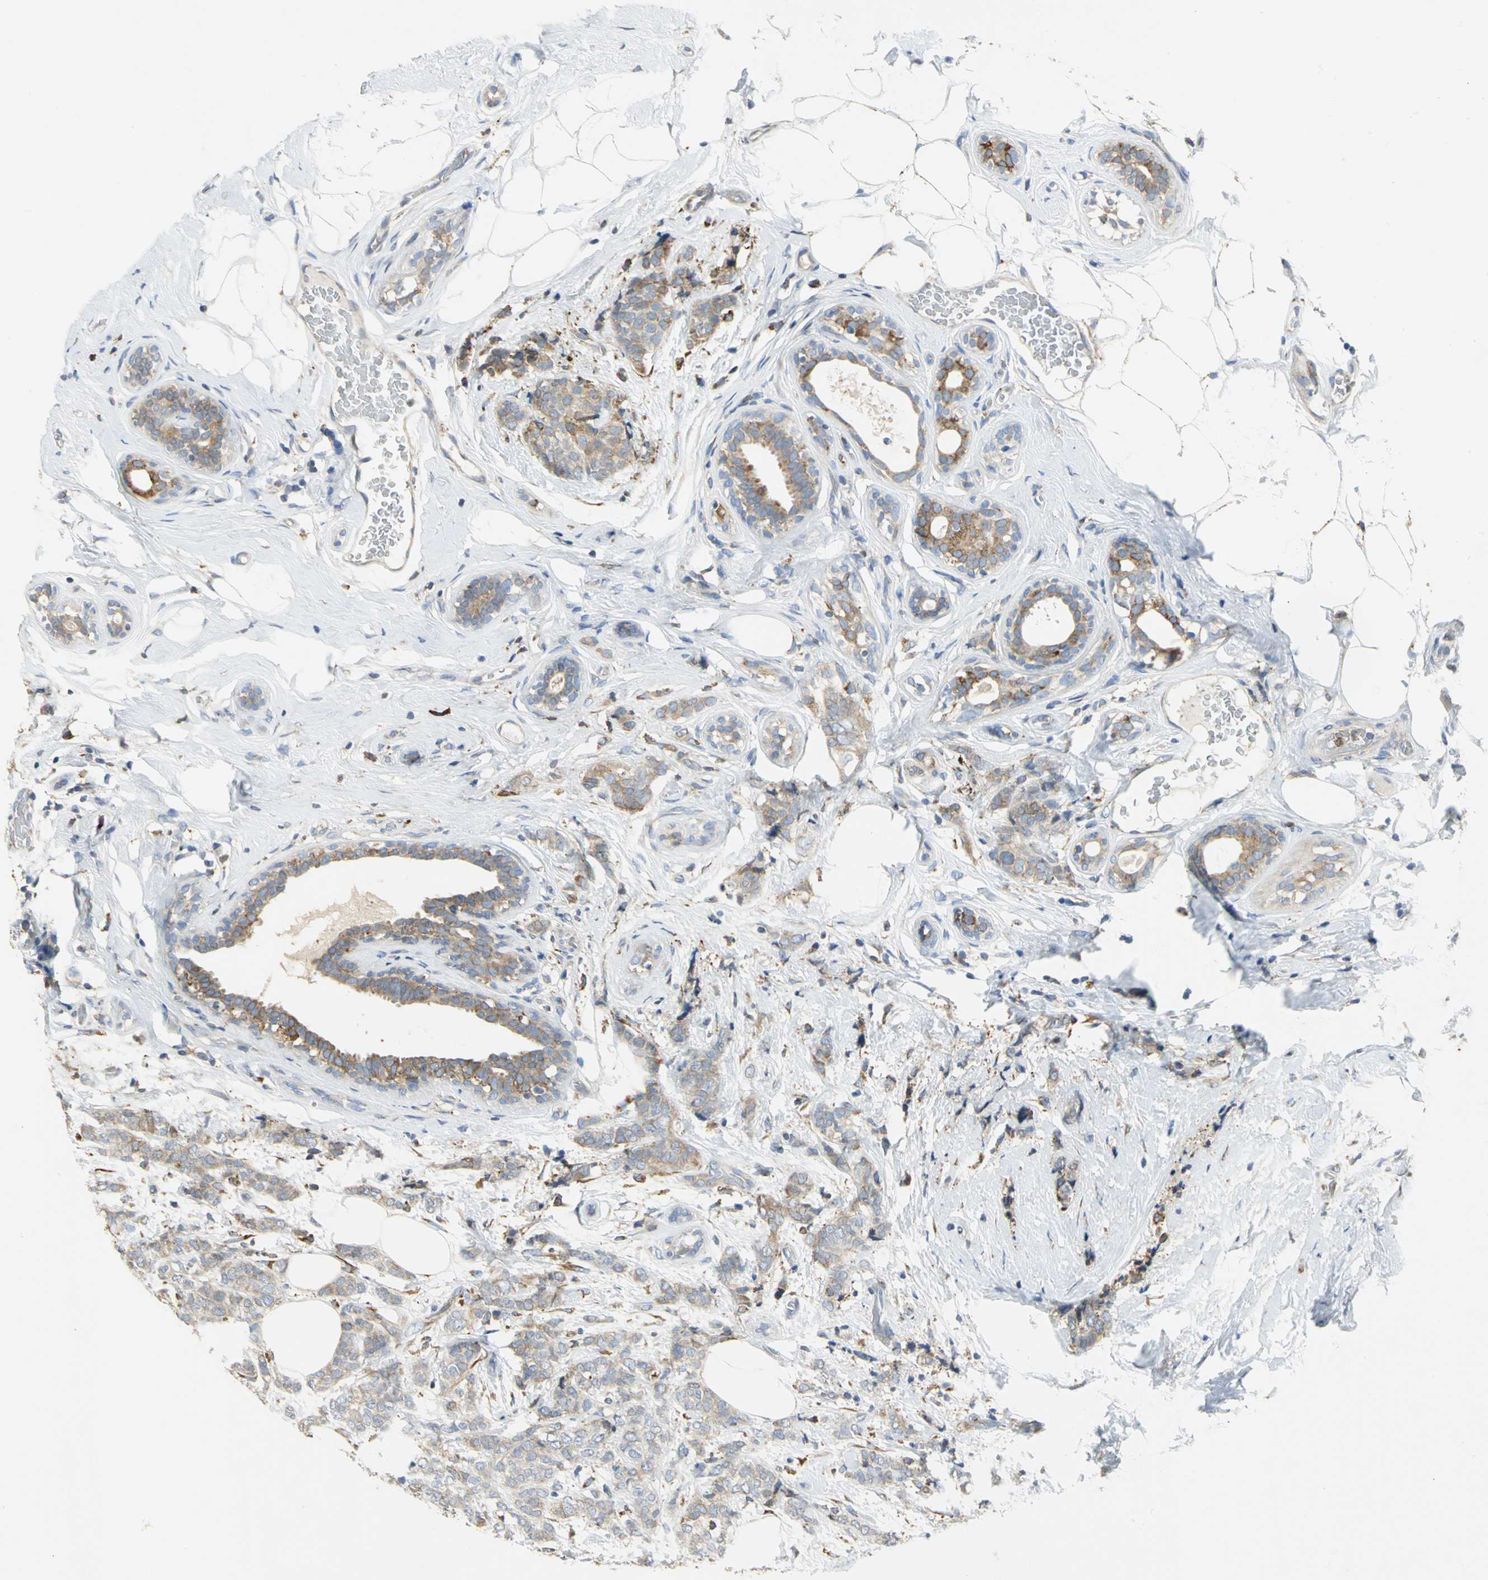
{"staining": {"intensity": "weak", "quantity": ">75%", "location": "cytoplasmic/membranous"}, "tissue": "breast cancer", "cell_type": "Tumor cells", "image_type": "cancer", "snomed": [{"axis": "morphology", "description": "Lobular carcinoma"}, {"axis": "topography", "description": "Breast"}], "caption": "Tumor cells reveal low levels of weak cytoplasmic/membranous expression in approximately >75% of cells in lobular carcinoma (breast).", "gene": "SDF2L1", "patient": {"sex": "female", "age": 60}}